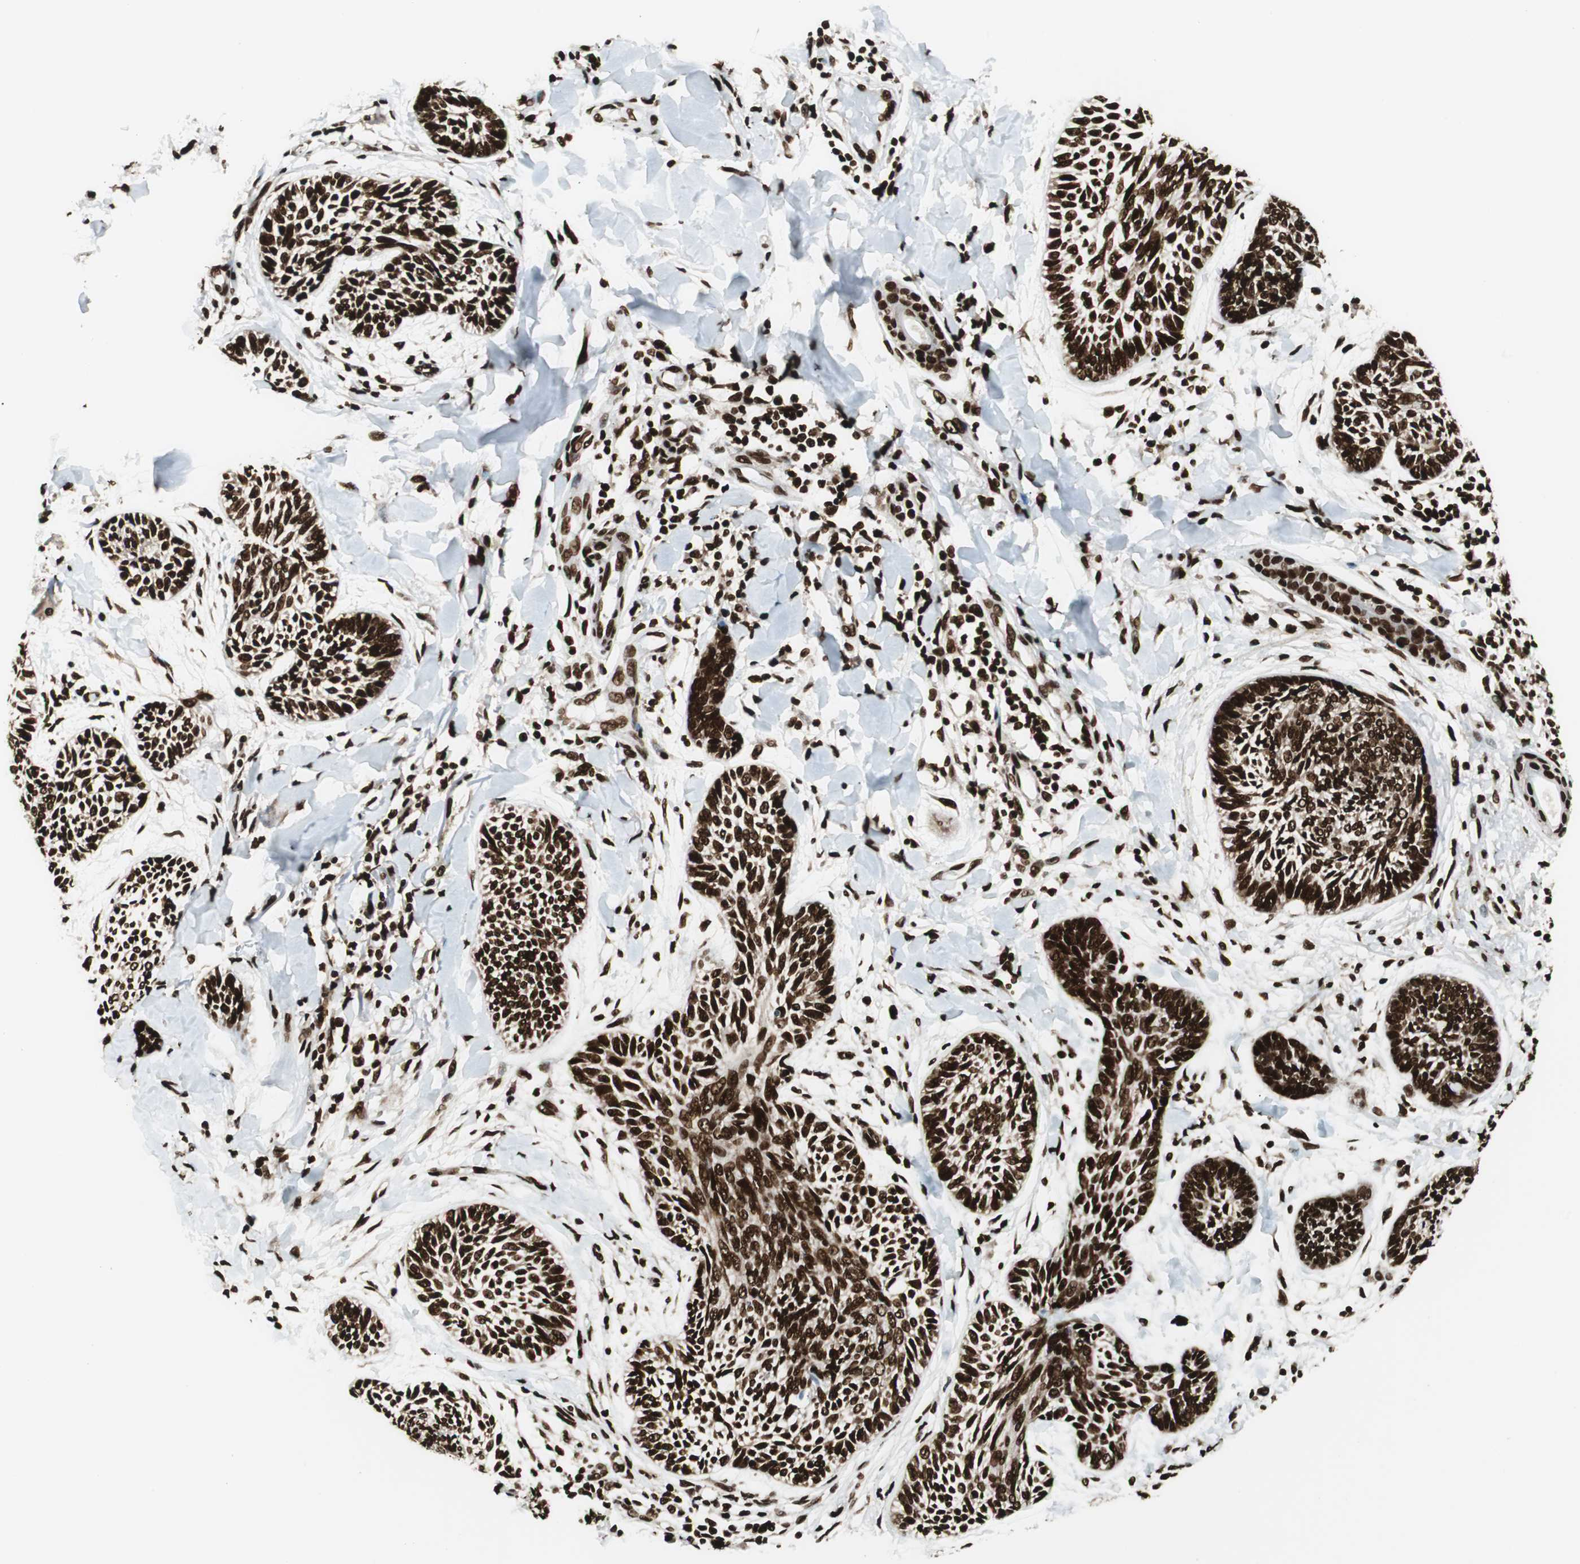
{"staining": {"intensity": "strong", "quantity": ">75%", "location": "nuclear"}, "tissue": "skin cancer", "cell_type": "Tumor cells", "image_type": "cancer", "snomed": [{"axis": "morphology", "description": "Papilloma, NOS"}, {"axis": "morphology", "description": "Basal cell carcinoma"}, {"axis": "topography", "description": "Skin"}], "caption": "Skin cancer (basal cell carcinoma) tissue demonstrates strong nuclear positivity in about >75% of tumor cells, visualized by immunohistochemistry.", "gene": "EWSR1", "patient": {"sex": "male", "age": 87}}